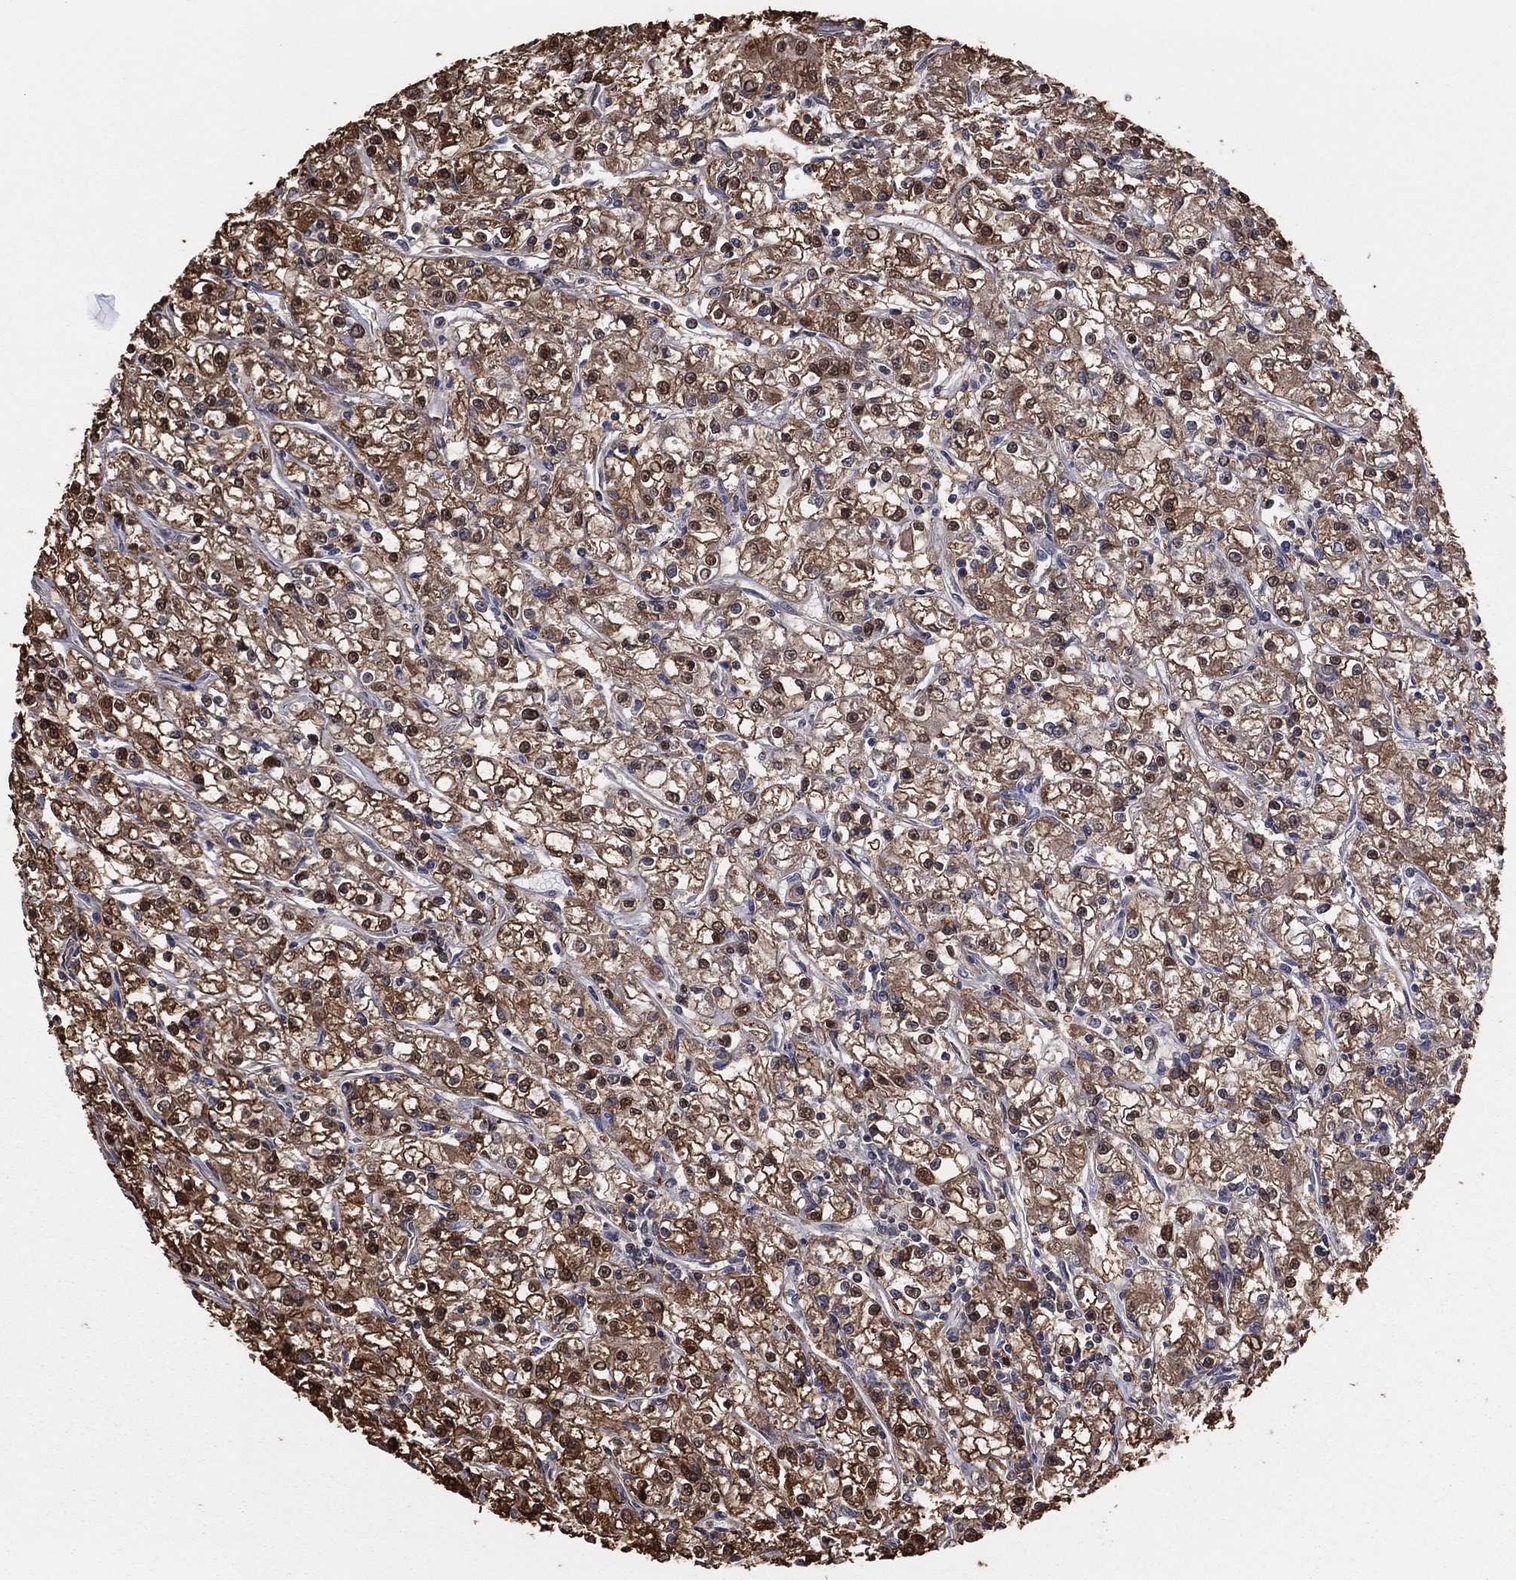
{"staining": {"intensity": "moderate", "quantity": "25%-75%", "location": "cytoplasmic/membranous,nuclear"}, "tissue": "renal cancer", "cell_type": "Tumor cells", "image_type": "cancer", "snomed": [{"axis": "morphology", "description": "Adenocarcinoma, NOS"}, {"axis": "topography", "description": "Kidney"}], "caption": "Immunohistochemical staining of renal cancer displays medium levels of moderate cytoplasmic/membranous and nuclear expression in approximately 25%-75% of tumor cells. (IHC, brightfield microscopy, high magnification).", "gene": "GAPDH", "patient": {"sex": "female", "age": 59}}